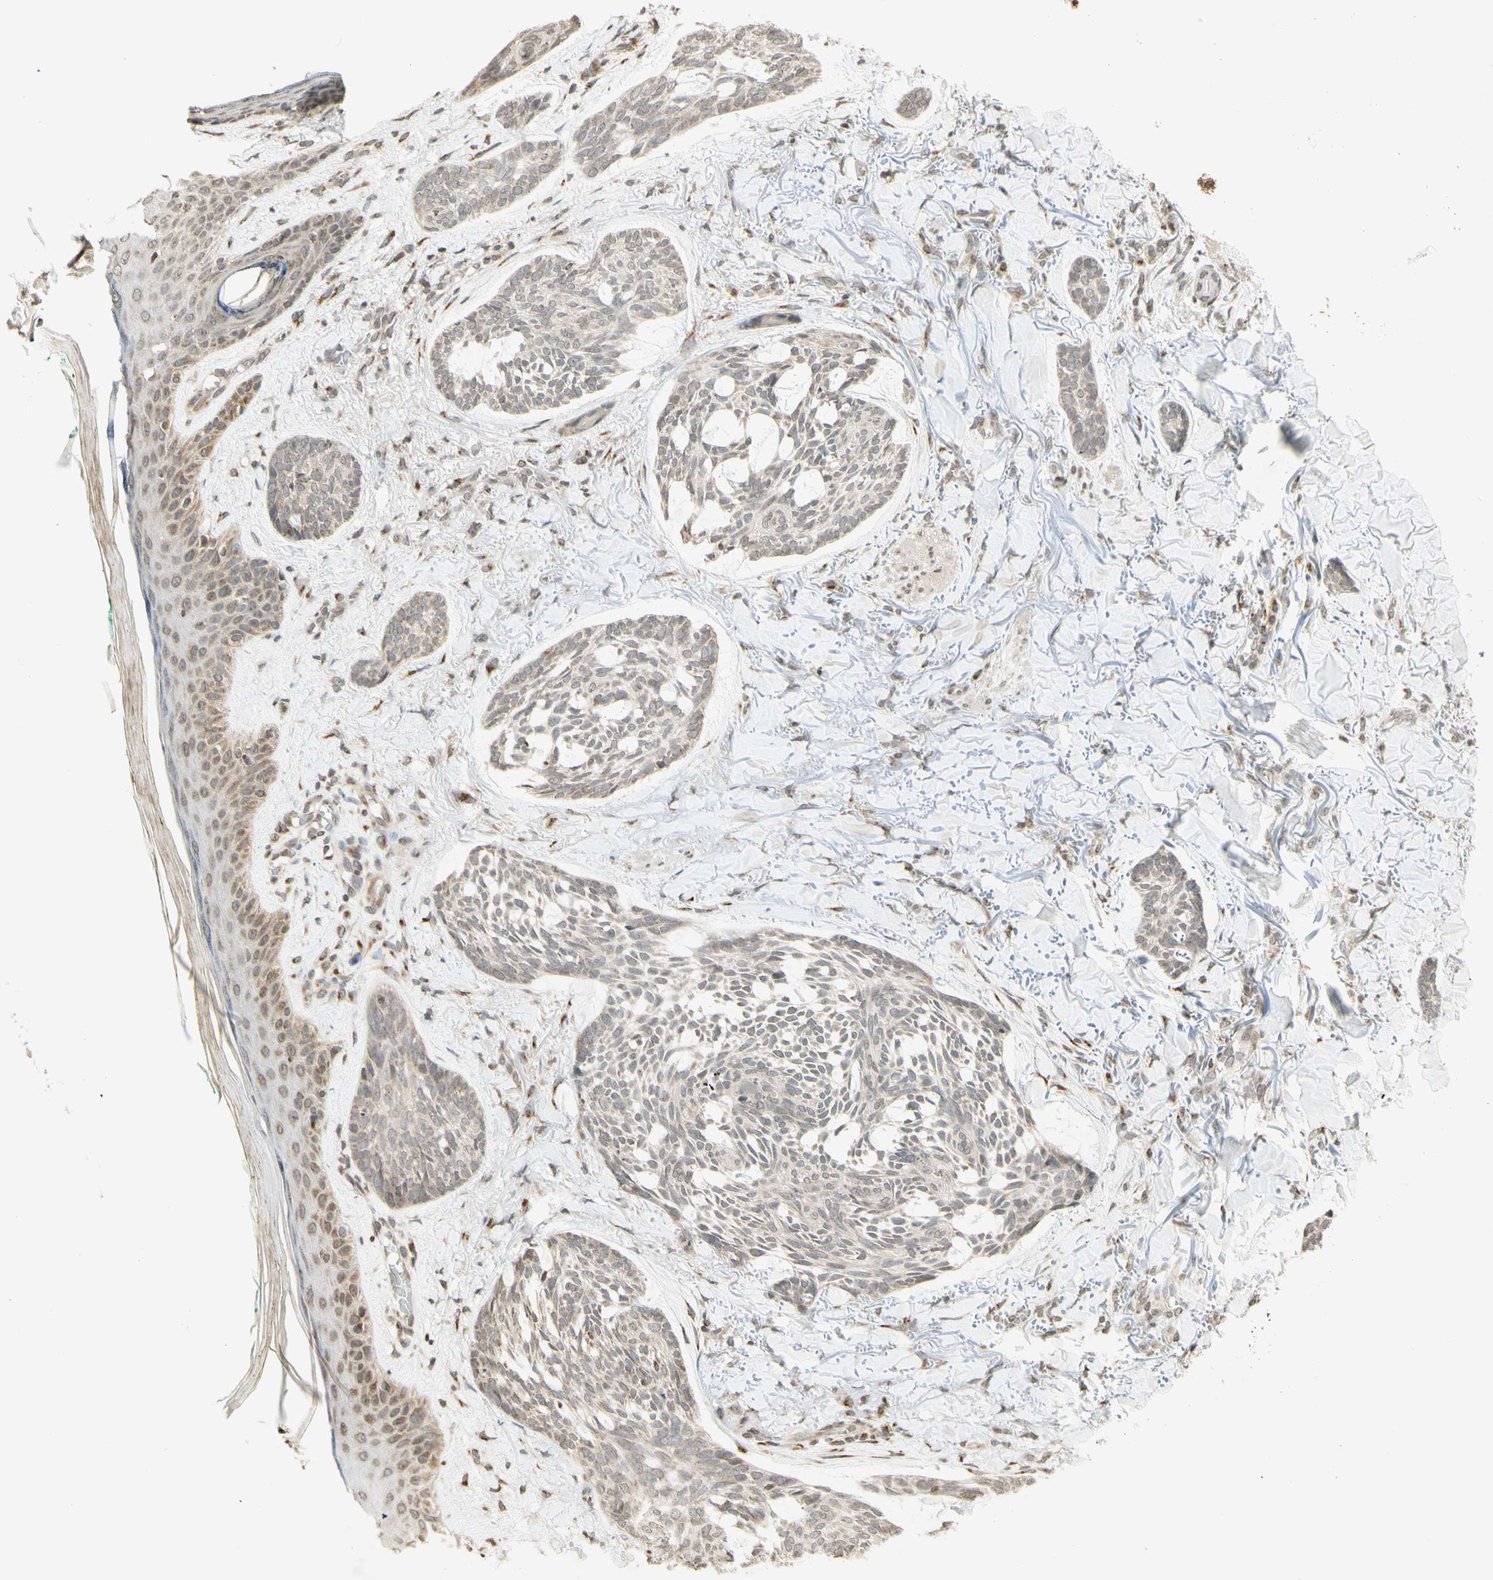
{"staining": {"intensity": "weak", "quantity": "<25%", "location": "cytoplasmic/membranous"}, "tissue": "skin cancer", "cell_type": "Tumor cells", "image_type": "cancer", "snomed": [{"axis": "morphology", "description": "Basal cell carcinoma"}, {"axis": "topography", "description": "Skin"}], "caption": "This is a histopathology image of IHC staining of skin cancer (basal cell carcinoma), which shows no positivity in tumor cells.", "gene": "CCNI", "patient": {"sex": "male", "age": 43}}